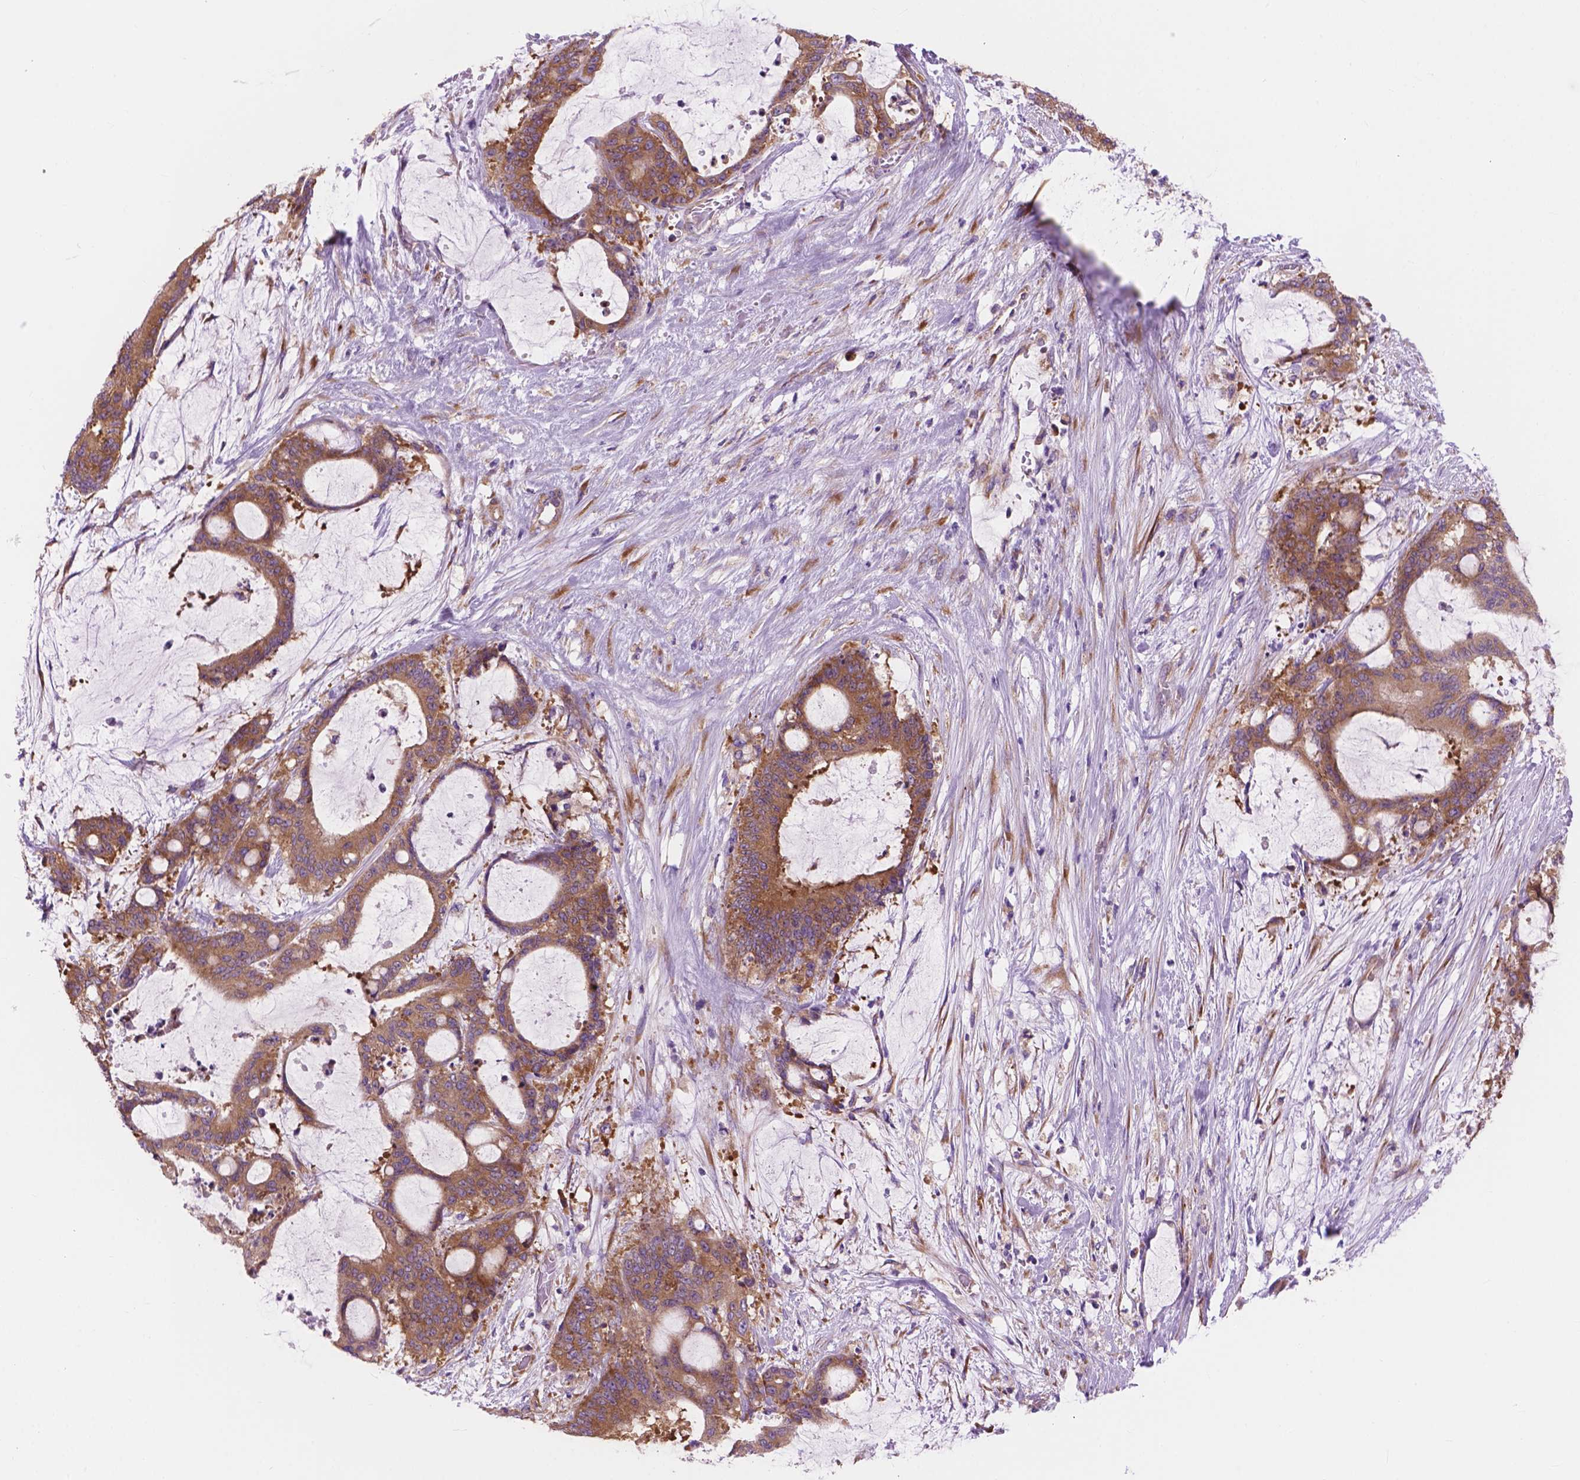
{"staining": {"intensity": "moderate", "quantity": ">75%", "location": "cytoplasmic/membranous"}, "tissue": "liver cancer", "cell_type": "Tumor cells", "image_type": "cancer", "snomed": [{"axis": "morphology", "description": "Normal tissue, NOS"}, {"axis": "morphology", "description": "Cholangiocarcinoma"}, {"axis": "topography", "description": "Liver"}, {"axis": "topography", "description": "Peripheral nerve tissue"}], "caption": "Protein analysis of cholangiocarcinoma (liver) tissue demonstrates moderate cytoplasmic/membranous positivity in about >75% of tumor cells.", "gene": "RPL37A", "patient": {"sex": "female", "age": 73}}